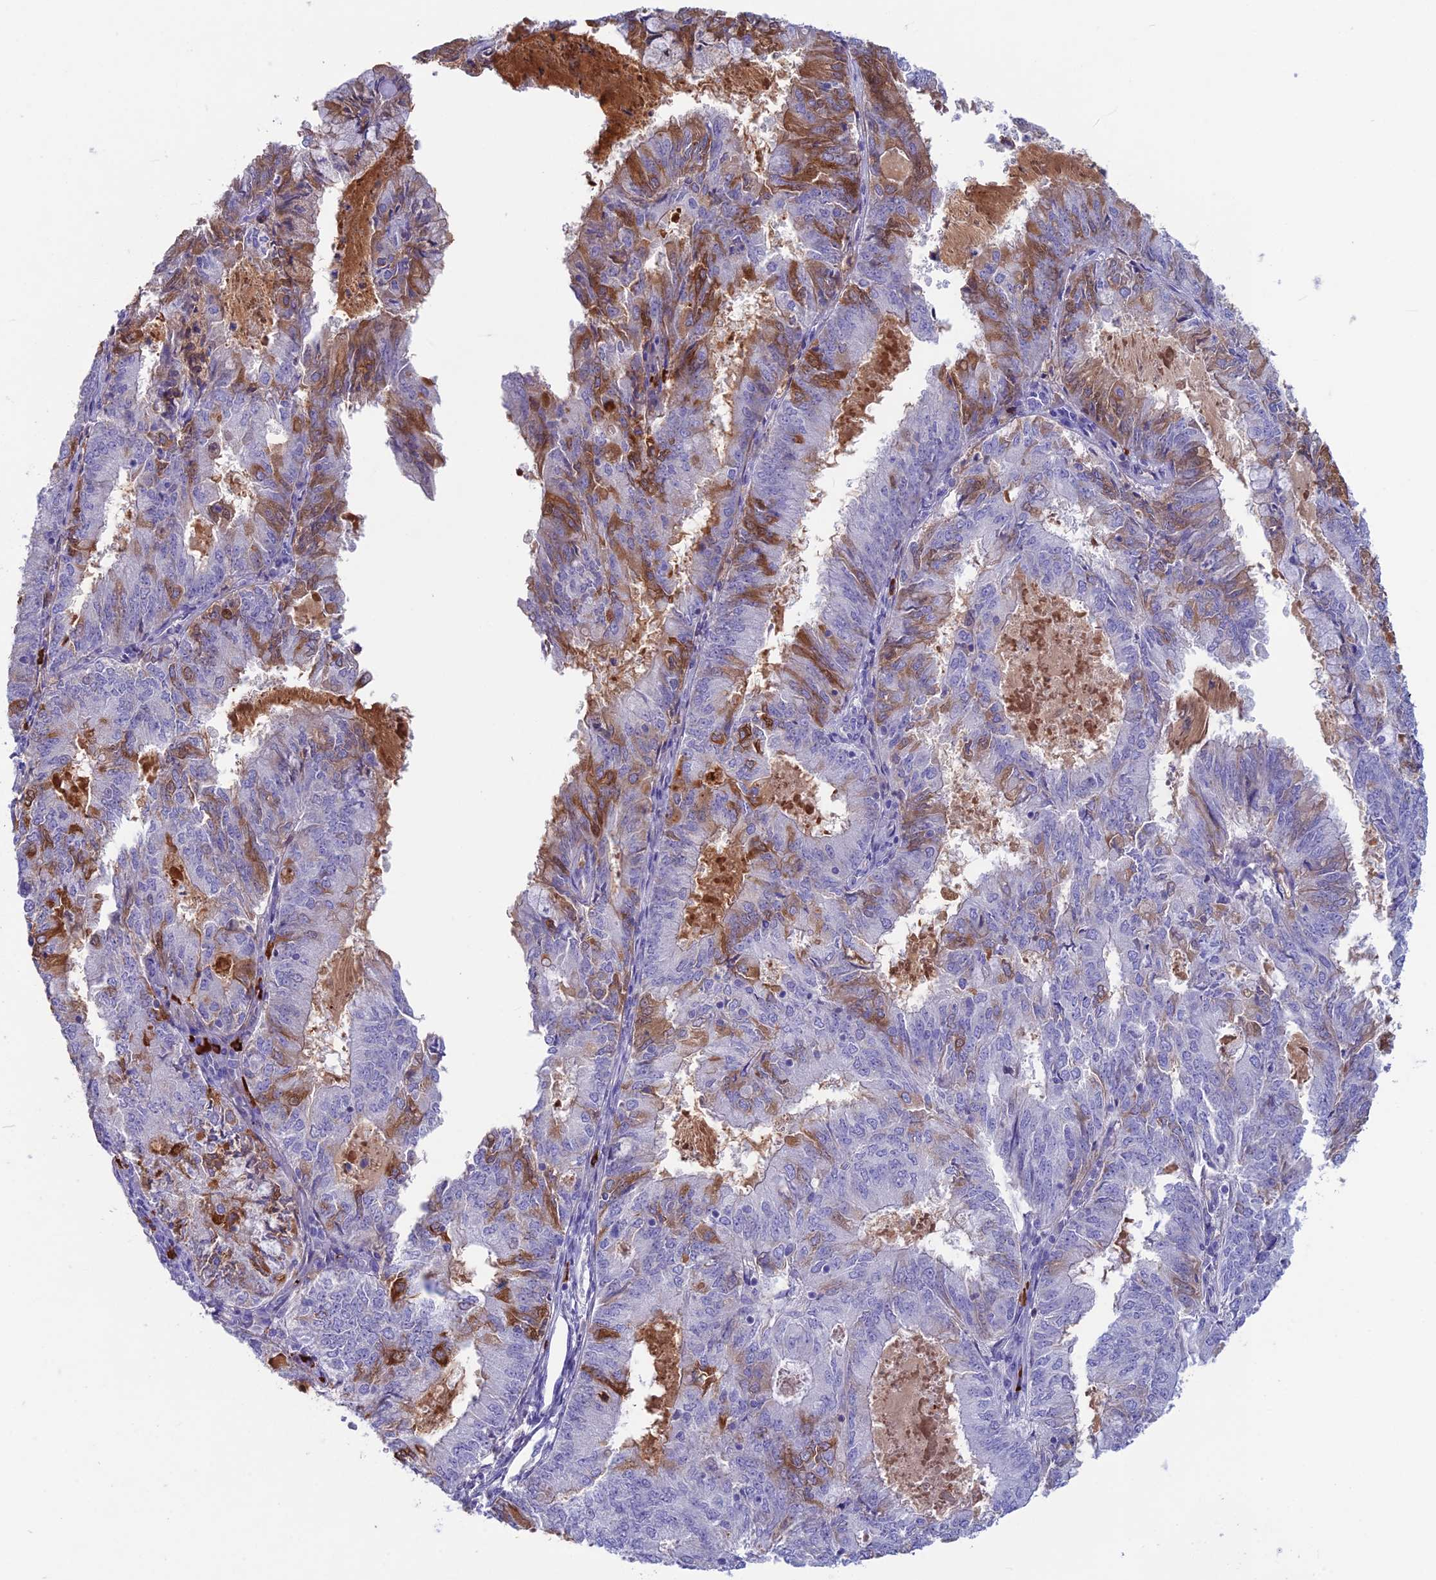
{"staining": {"intensity": "moderate", "quantity": "<25%", "location": "cytoplasmic/membranous"}, "tissue": "endometrial cancer", "cell_type": "Tumor cells", "image_type": "cancer", "snomed": [{"axis": "morphology", "description": "Adenocarcinoma, NOS"}, {"axis": "topography", "description": "Endometrium"}], "caption": "Protein expression analysis of human endometrial adenocarcinoma reveals moderate cytoplasmic/membranous expression in about <25% of tumor cells.", "gene": "SNAP91", "patient": {"sex": "female", "age": 57}}